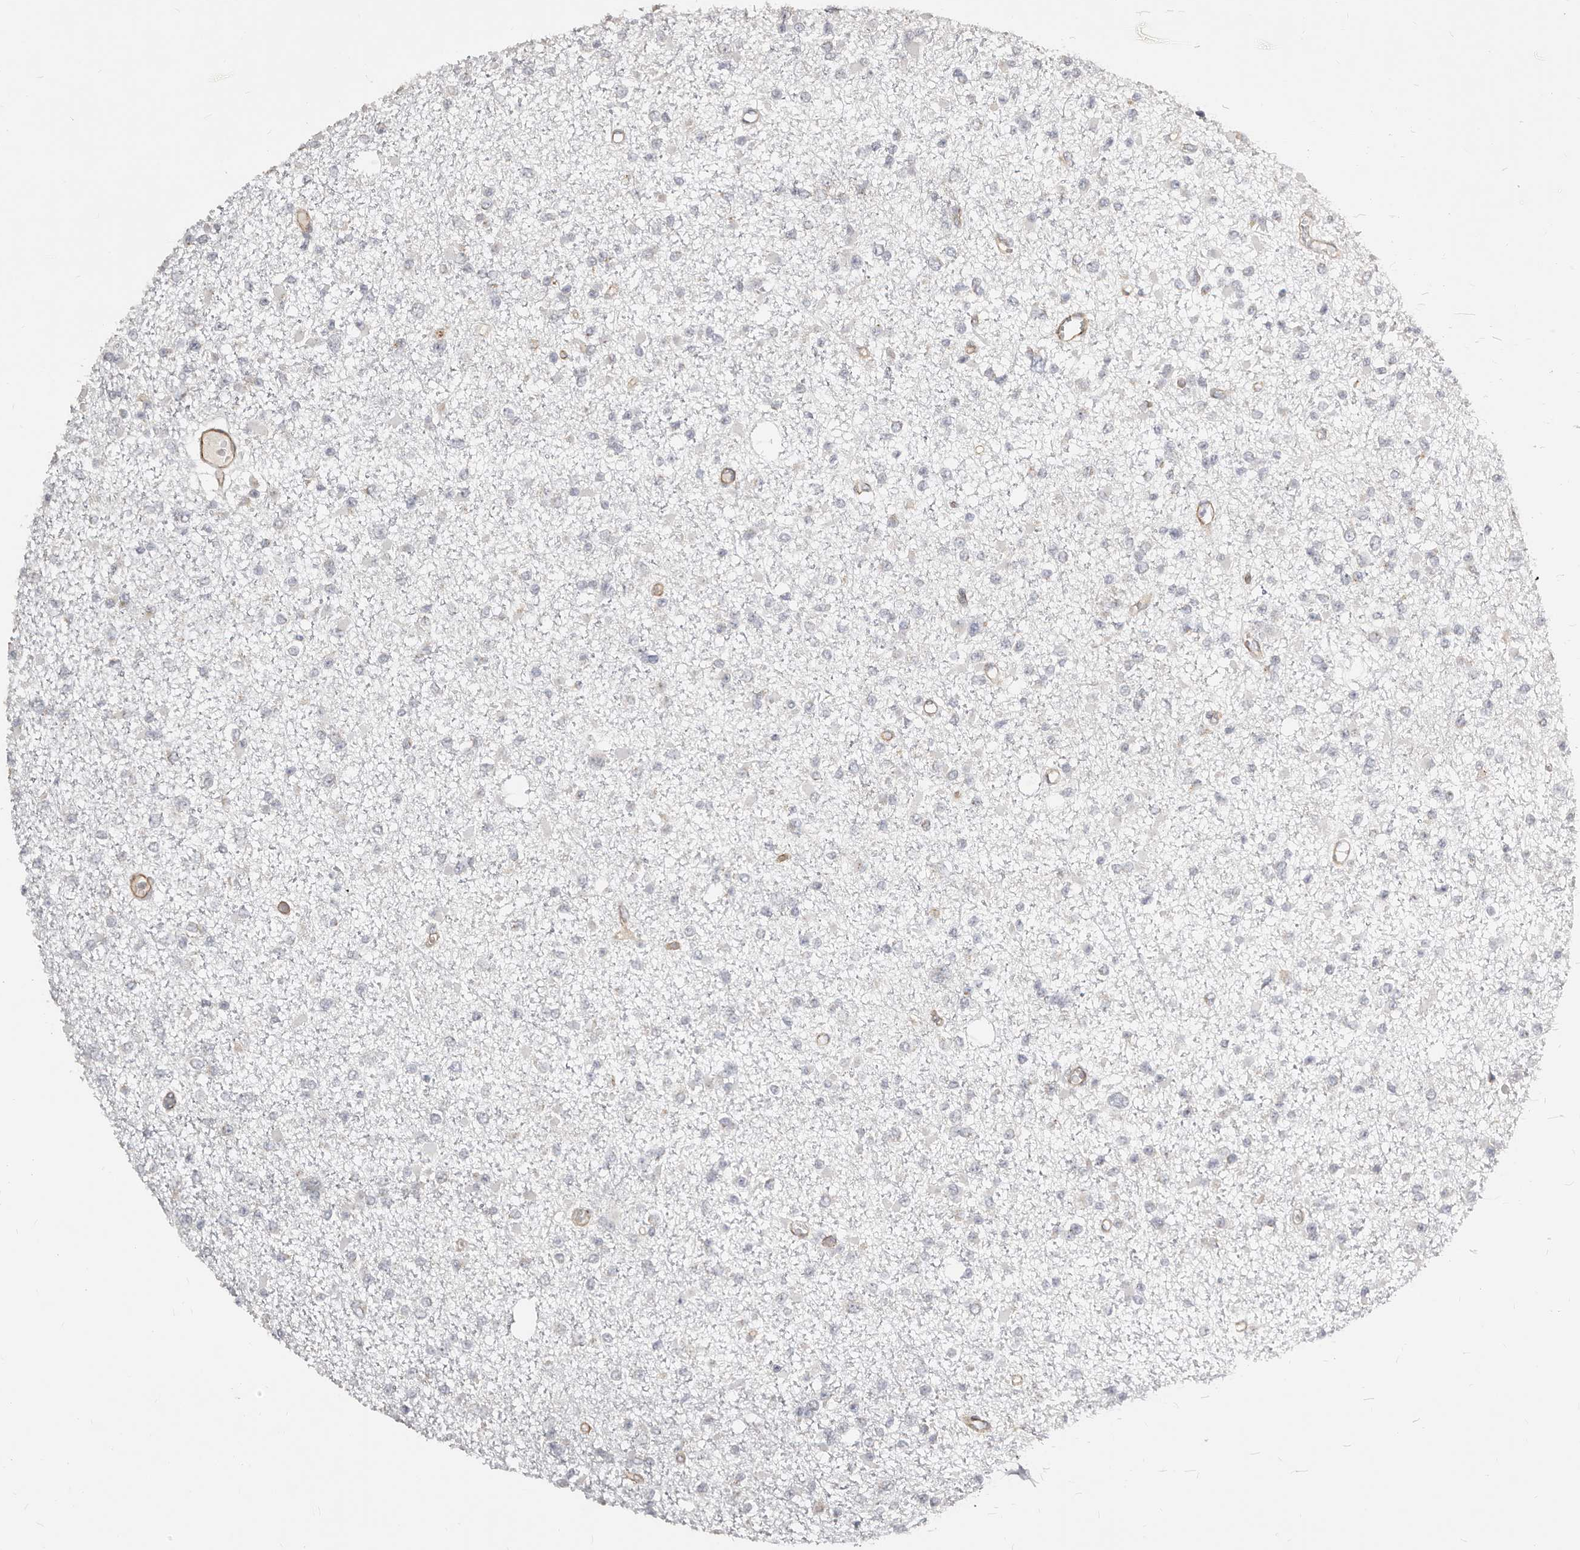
{"staining": {"intensity": "negative", "quantity": "none", "location": "none"}, "tissue": "glioma", "cell_type": "Tumor cells", "image_type": "cancer", "snomed": [{"axis": "morphology", "description": "Glioma, malignant, Low grade"}, {"axis": "topography", "description": "Brain"}], "caption": "Immunohistochemistry (IHC) of human malignant glioma (low-grade) exhibits no staining in tumor cells.", "gene": "RABAC1", "patient": {"sex": "female", "age": 22}}